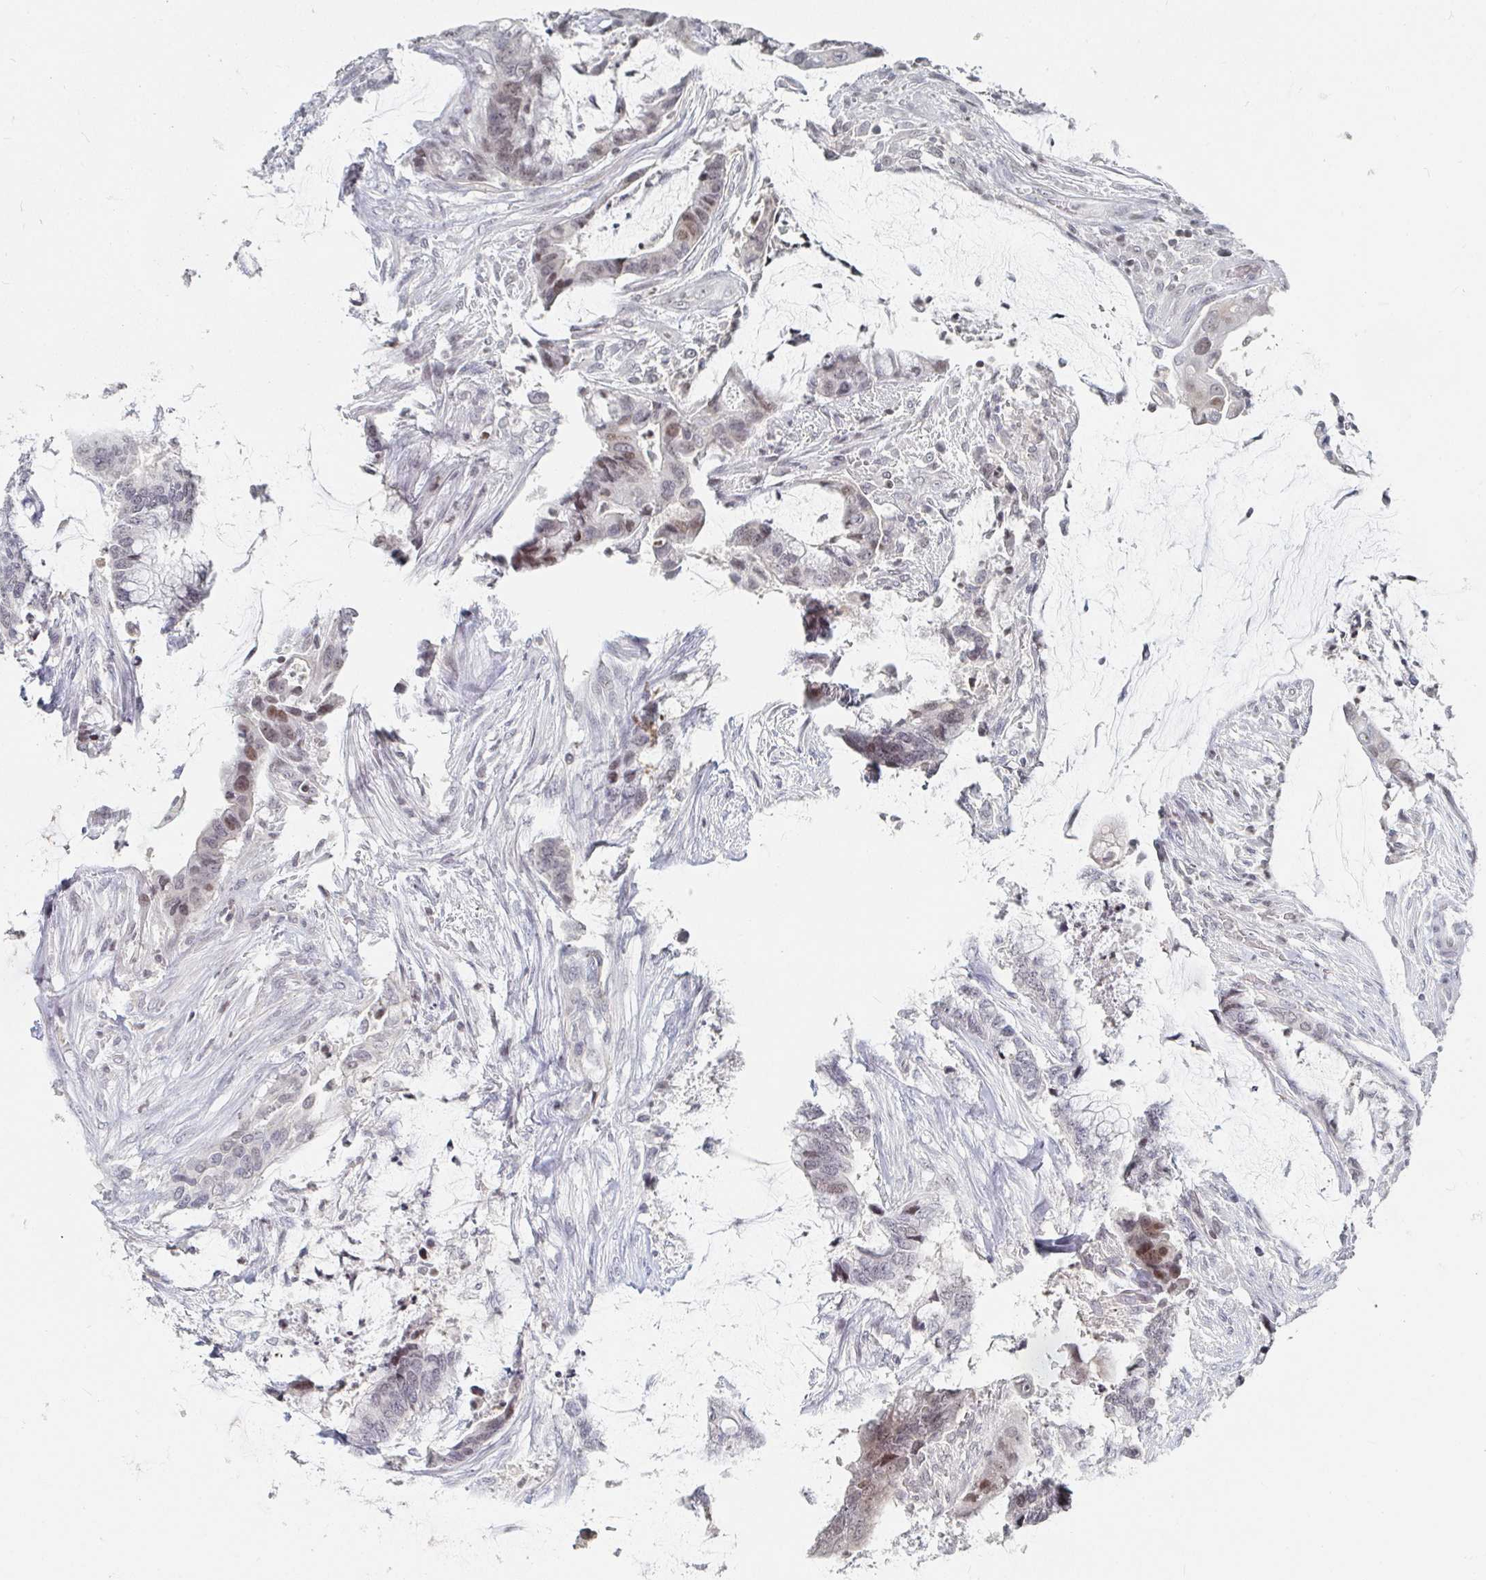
{"staining": {"intensity": "weak", "quantity": "<25%", "location": "nuclear"}, "tissue": "colorectal cancer", "cell_type": "Tumor cells", "image_type": "cancer", "snomed": [{"axis": "morphology", "description": "Adenocarcinoma, NOS"}, {"axis": "topography", "description": "Rectum"}], "caption": "Immunohistochemistry (IHC) image of adenocarcinoma (colorectal) stained for a protein (brown), which exhibits no expression in tumor cells.", "gene": "NME9", "patient": {"sex": "female", "age": 59}}